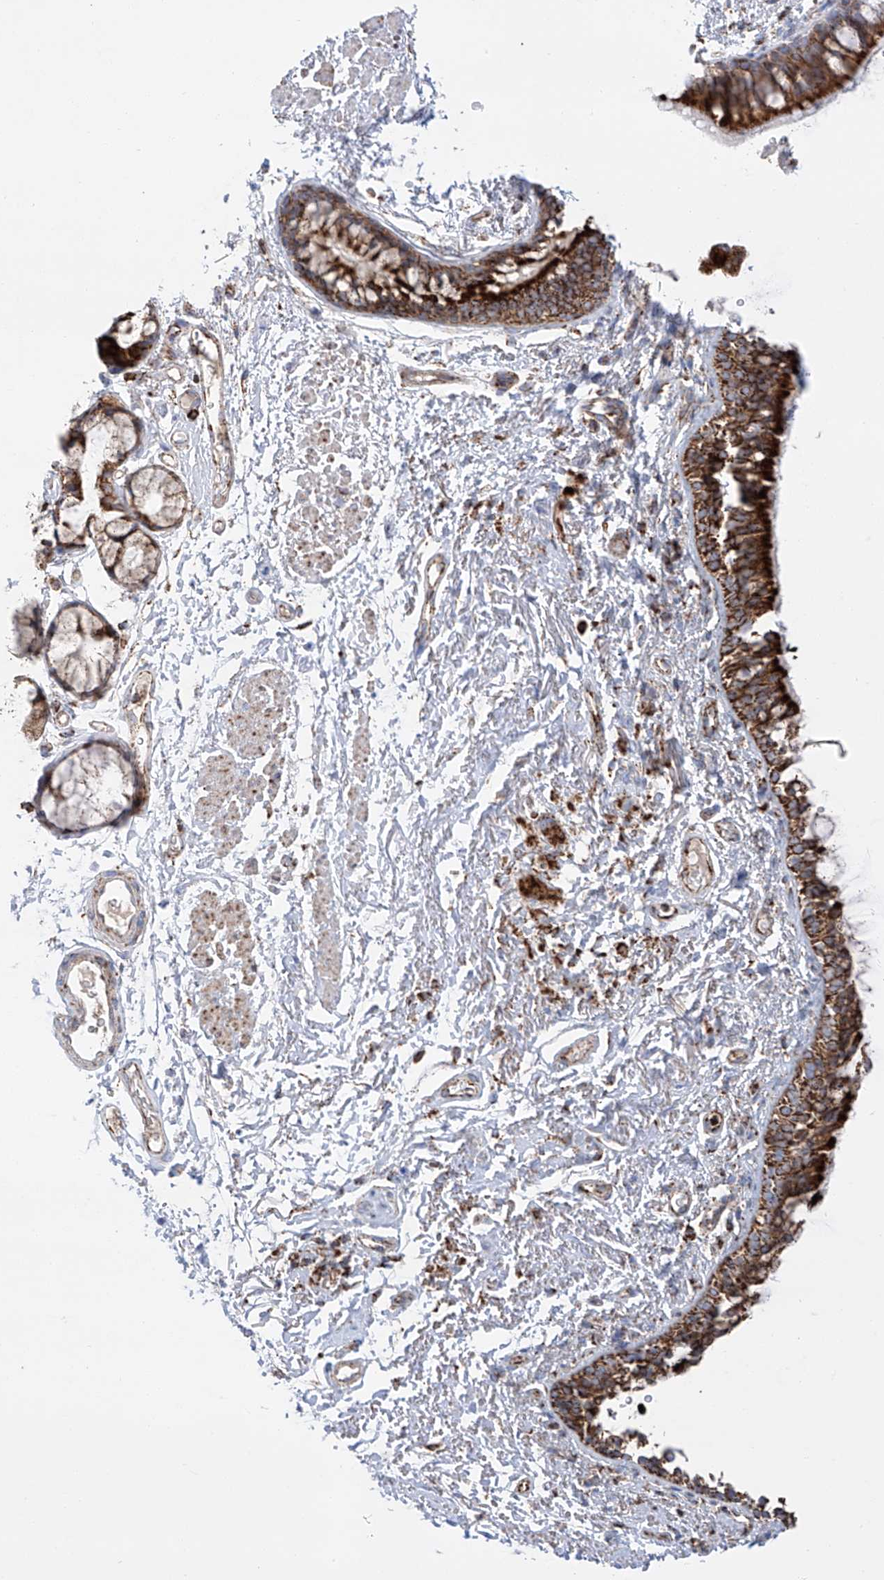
{"staining": {"intensity": "strong", "quantity": ">75%", "location": "cytoplasmic/membranous"}, "tissue": "bronchus", "cell_type": "Respiratory epithelial cells", "image_type": "normal", "snomed": [{"axis": "morphology", "description": "Normal tissue, NOS"}, {"axis": "topography", "description": "Cartilage tissue"}, {"axis": "topography", "description": "Bronchus"}], "caption": "Strong cytoplasmic/membranous positivity is seen in about >75% of respiratory epithelial cells in normal bronchus. Using DAB (3,3'-diaminobenzidine) (brown) and hematoxylin (blue) stains, captured at high magnification using brightfield microscopy.", "gene": "TTC27", "patient": {"sex": "female", "age": 73}}